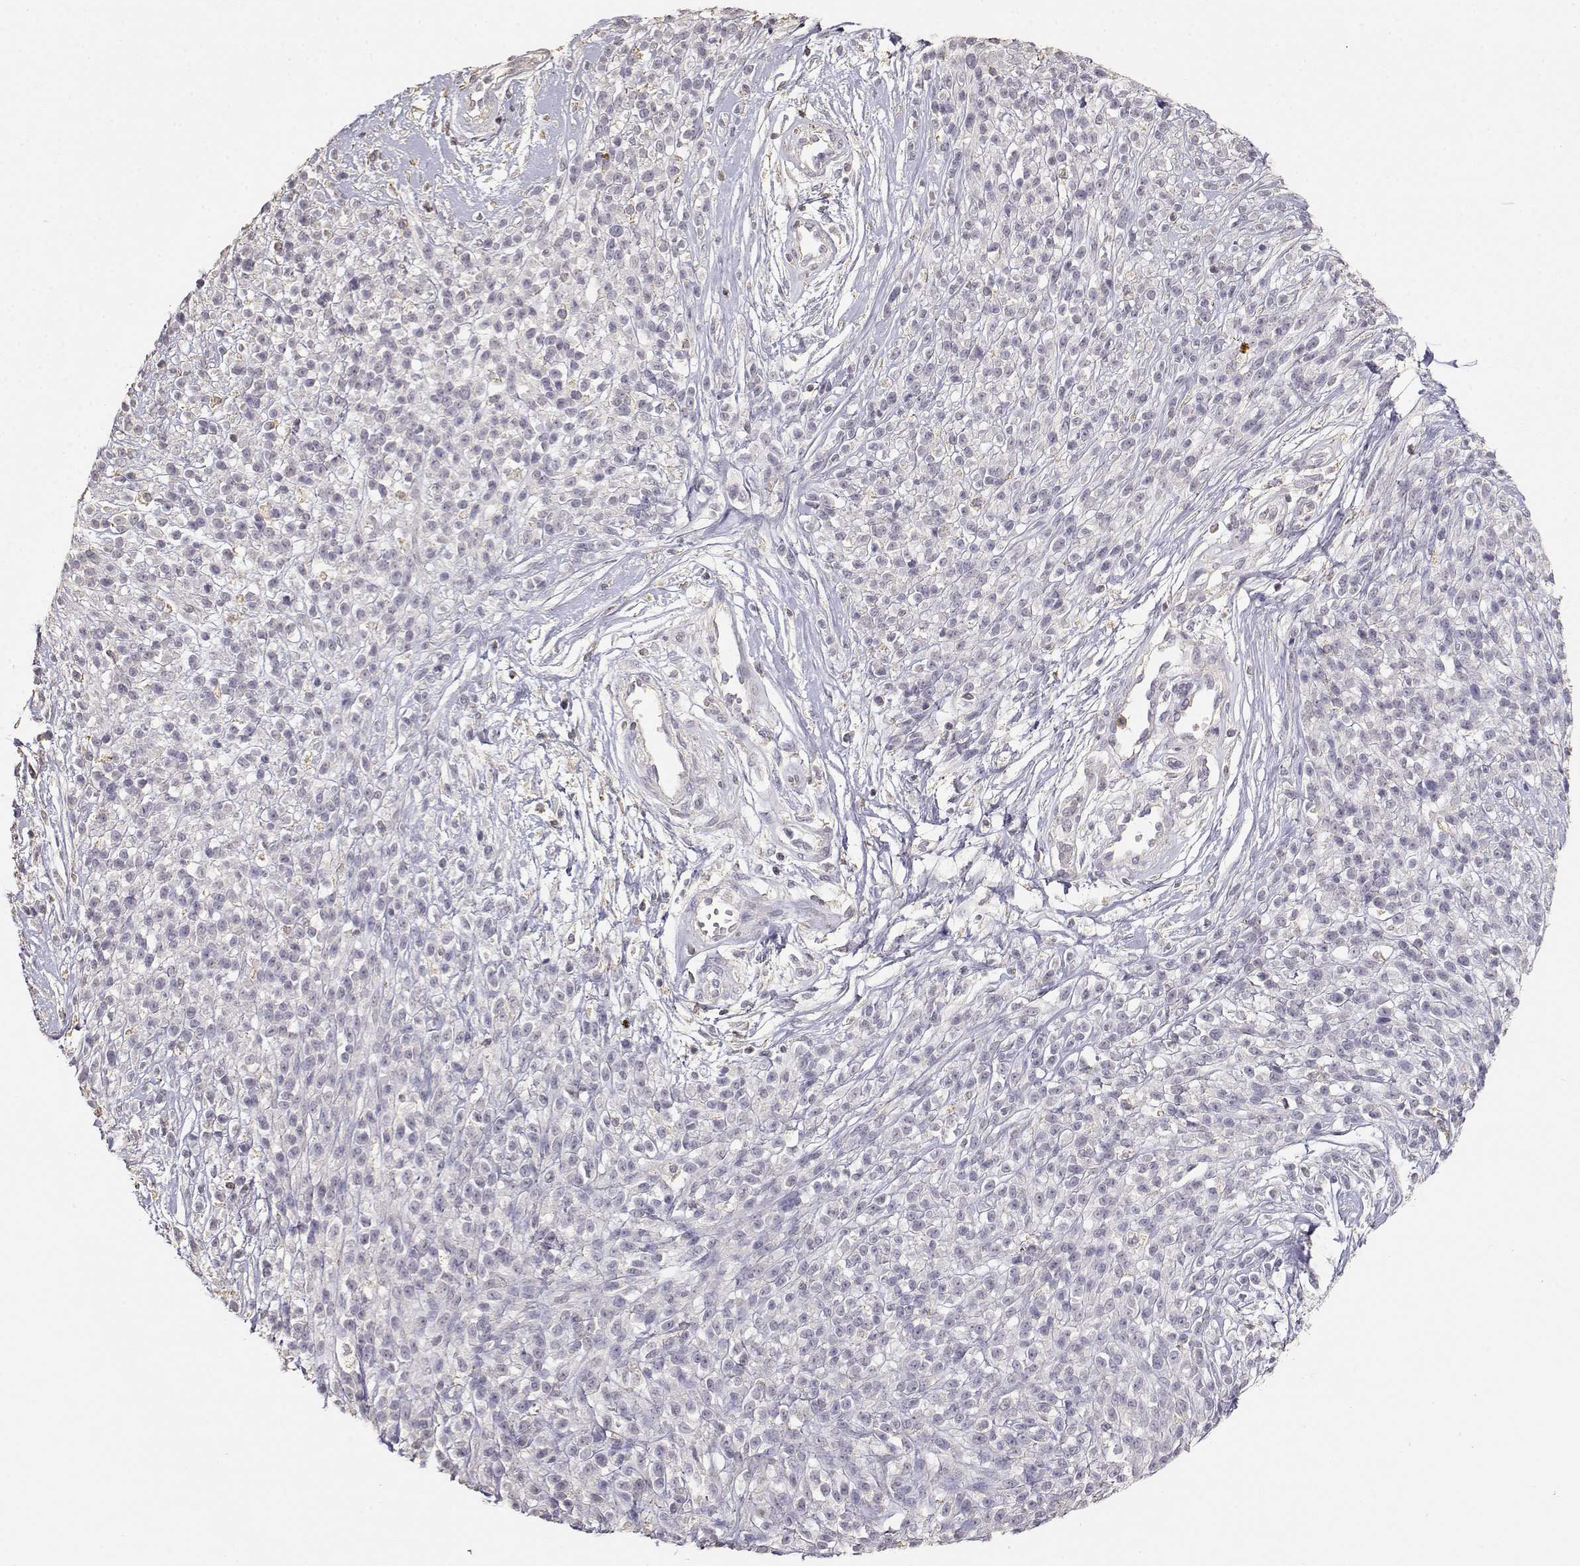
{"staining": {"intensity": "negative", "quantity": "none", "location": "none"}, "tissue": "melanoma", "cell_type": "Tumor cells", "image_type": "cancer", "snomed": [{"axis": "morphology", "description": "Malignant melanoma, NOS"}, {"axis": "topography", "description": "Skin"}, {"axis": "topography", "description": "Skin of trunk"}], "caption": "DAB immunohistochemical staining of human malignant melanoma shows no significant staining in tumor cells.", "gene": "TNFRSF10C", "patient": {"sex": "male", "age": 74}}